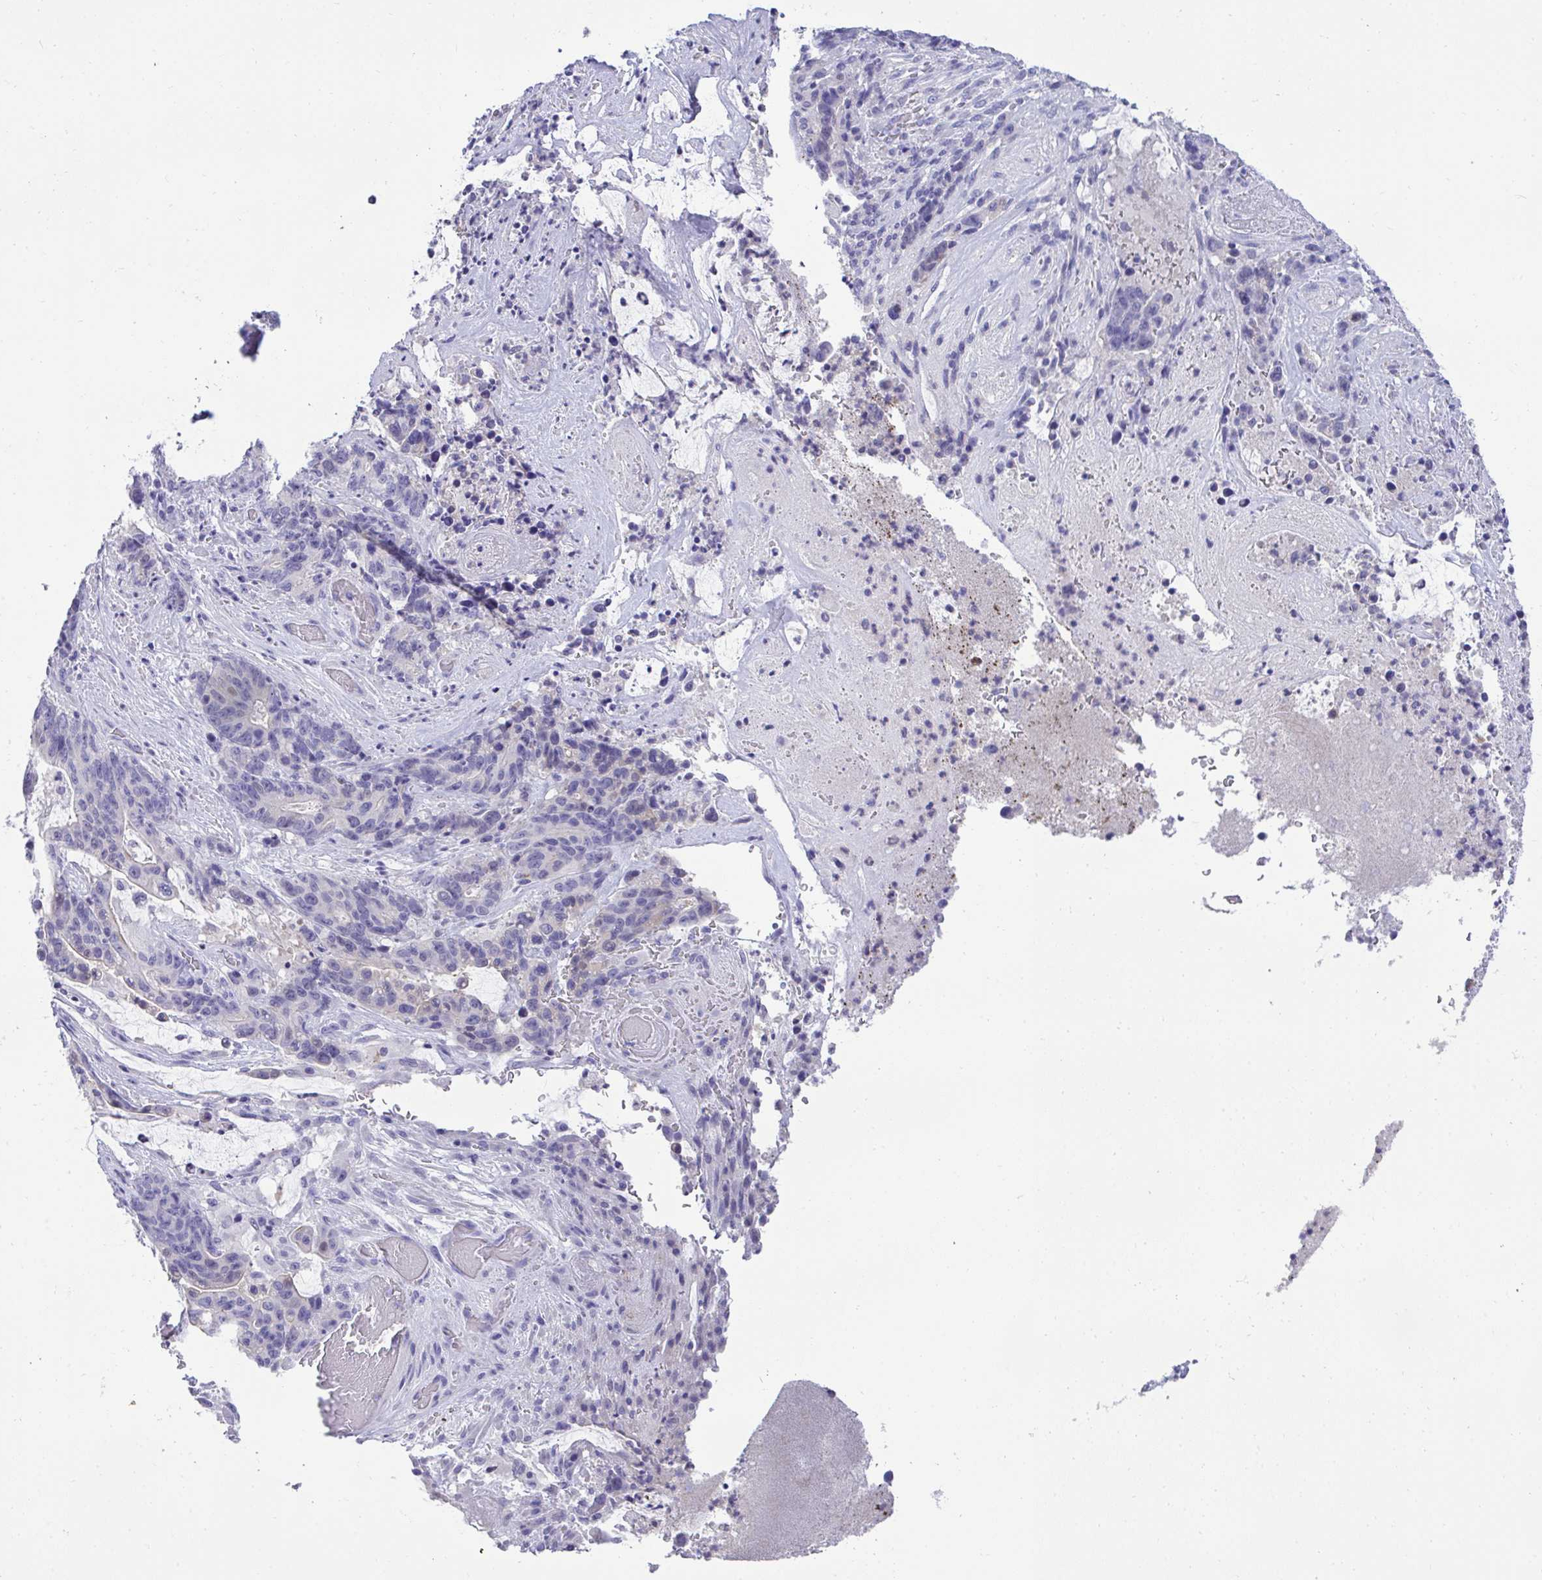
{"staining": {"intensity": "negative", "quantity": "none", "location": "none"}, "tissue": "stomach cancer", "cell_type": "Tumor cells", "image_type": "cancer", "snomed": [{"axis": "morphology", "description": "Normal tissue, NOS"}, {"axis": "morphology", "description": "Adenocarcinoma, NOS"}, {"axis": "topography", "description": "Stomach"}], "caption": "The photomicrograph exhibits no significant expression in tumor cells of stomach adenocarcinoma.", "gene": "TMCO5A", "patient": {"sex": "female", "age": 64}}